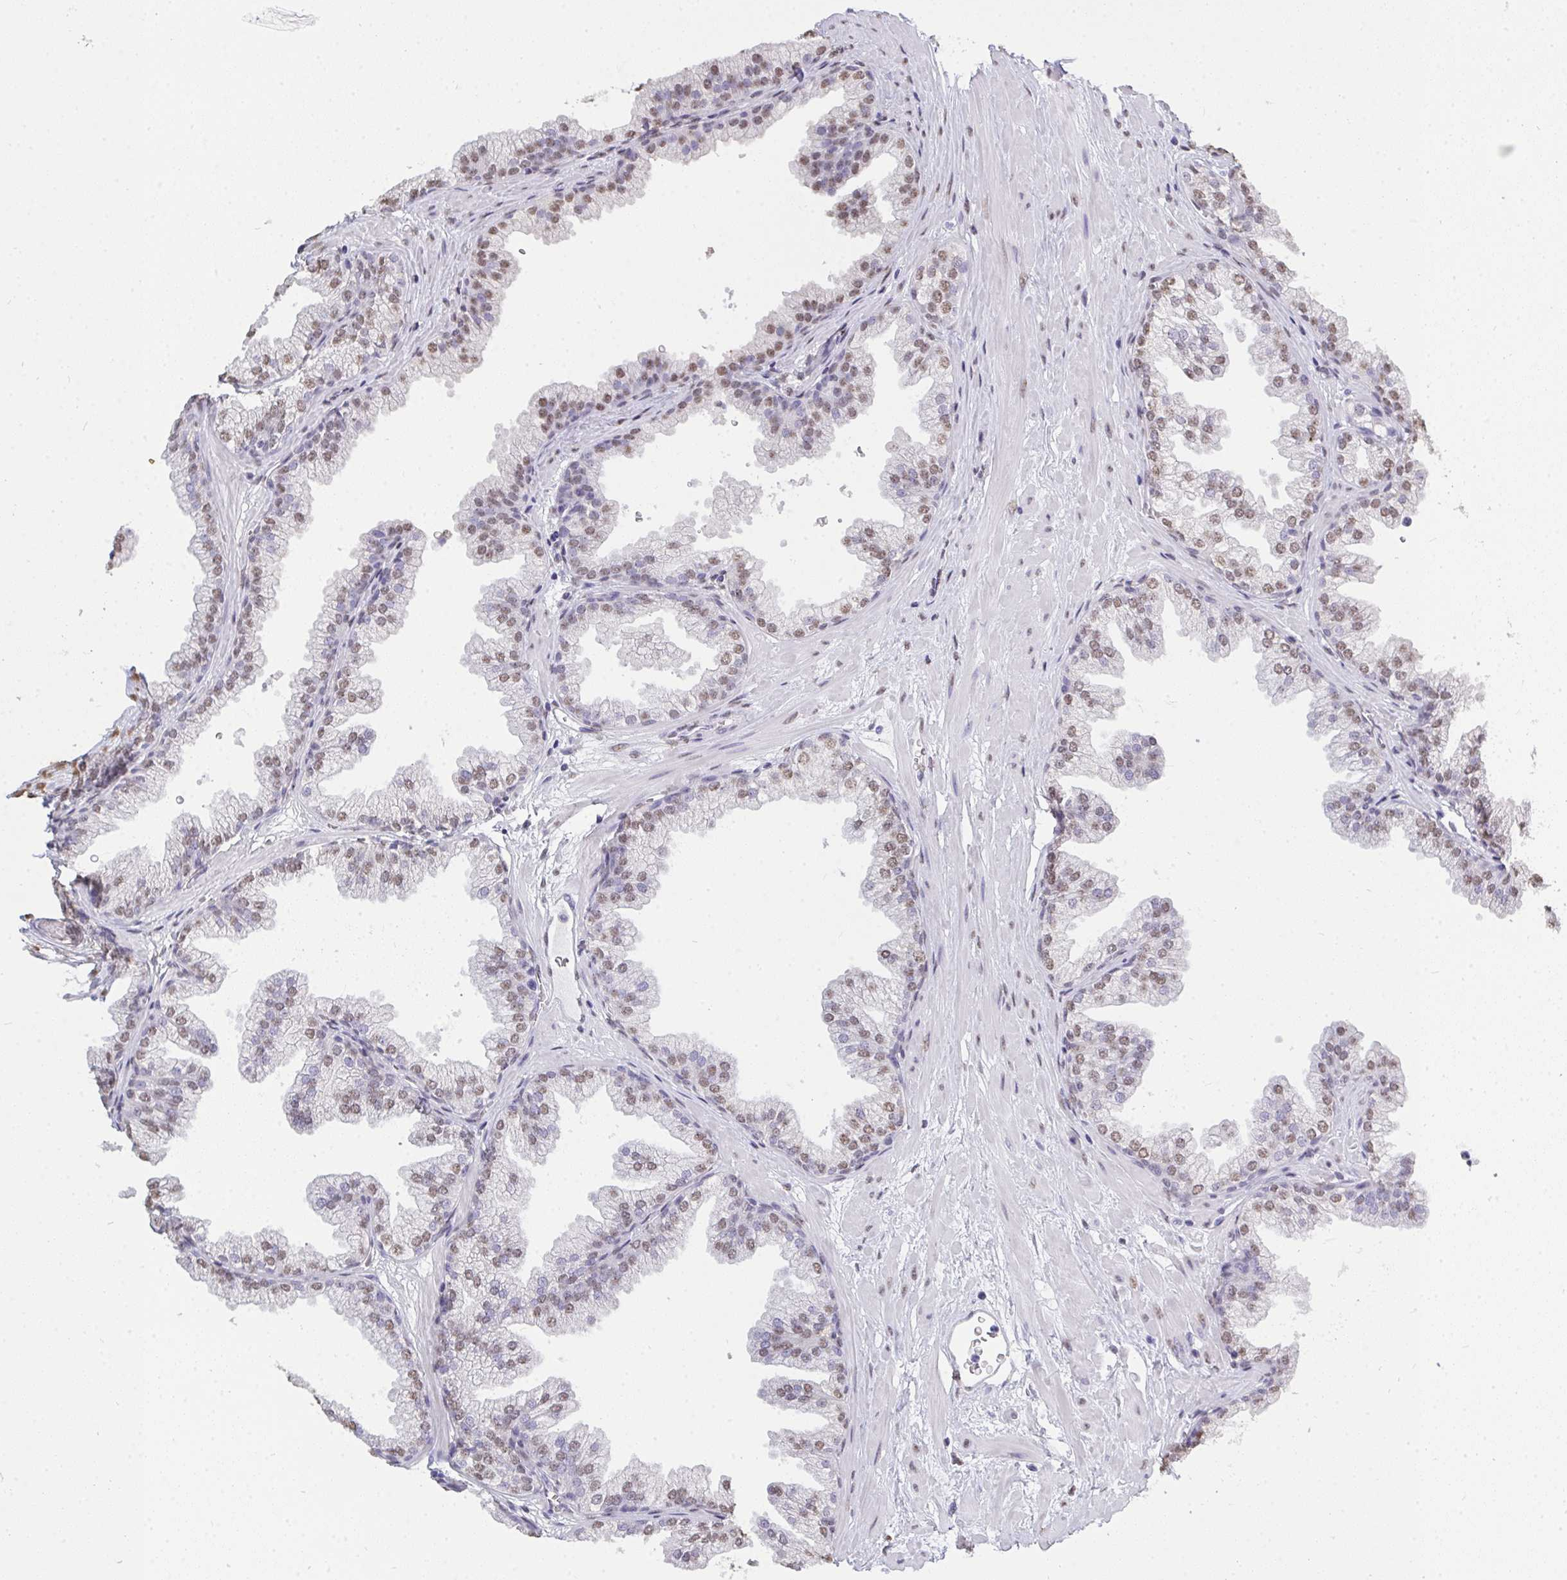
{"staining": {"intensity": "moderate", "quantity": "25%-75%", "location": "nuclear"}, "tissue": "prostate", "cell_type": "Glandular cells", "image_type": "normal", "snomed": [{"axis": "morphology", "description": "Normal tissue, NOS"}, {"axis": "topography", "description": "Prostate"}], "caption": "The photomicrograph reveals staining of unremarkable prostate, revealing moderate nuclear protein staining (brown color) within glandular cells.", "gene": "SEMA6B", "patient": {"sex": "male", "age": 37}}